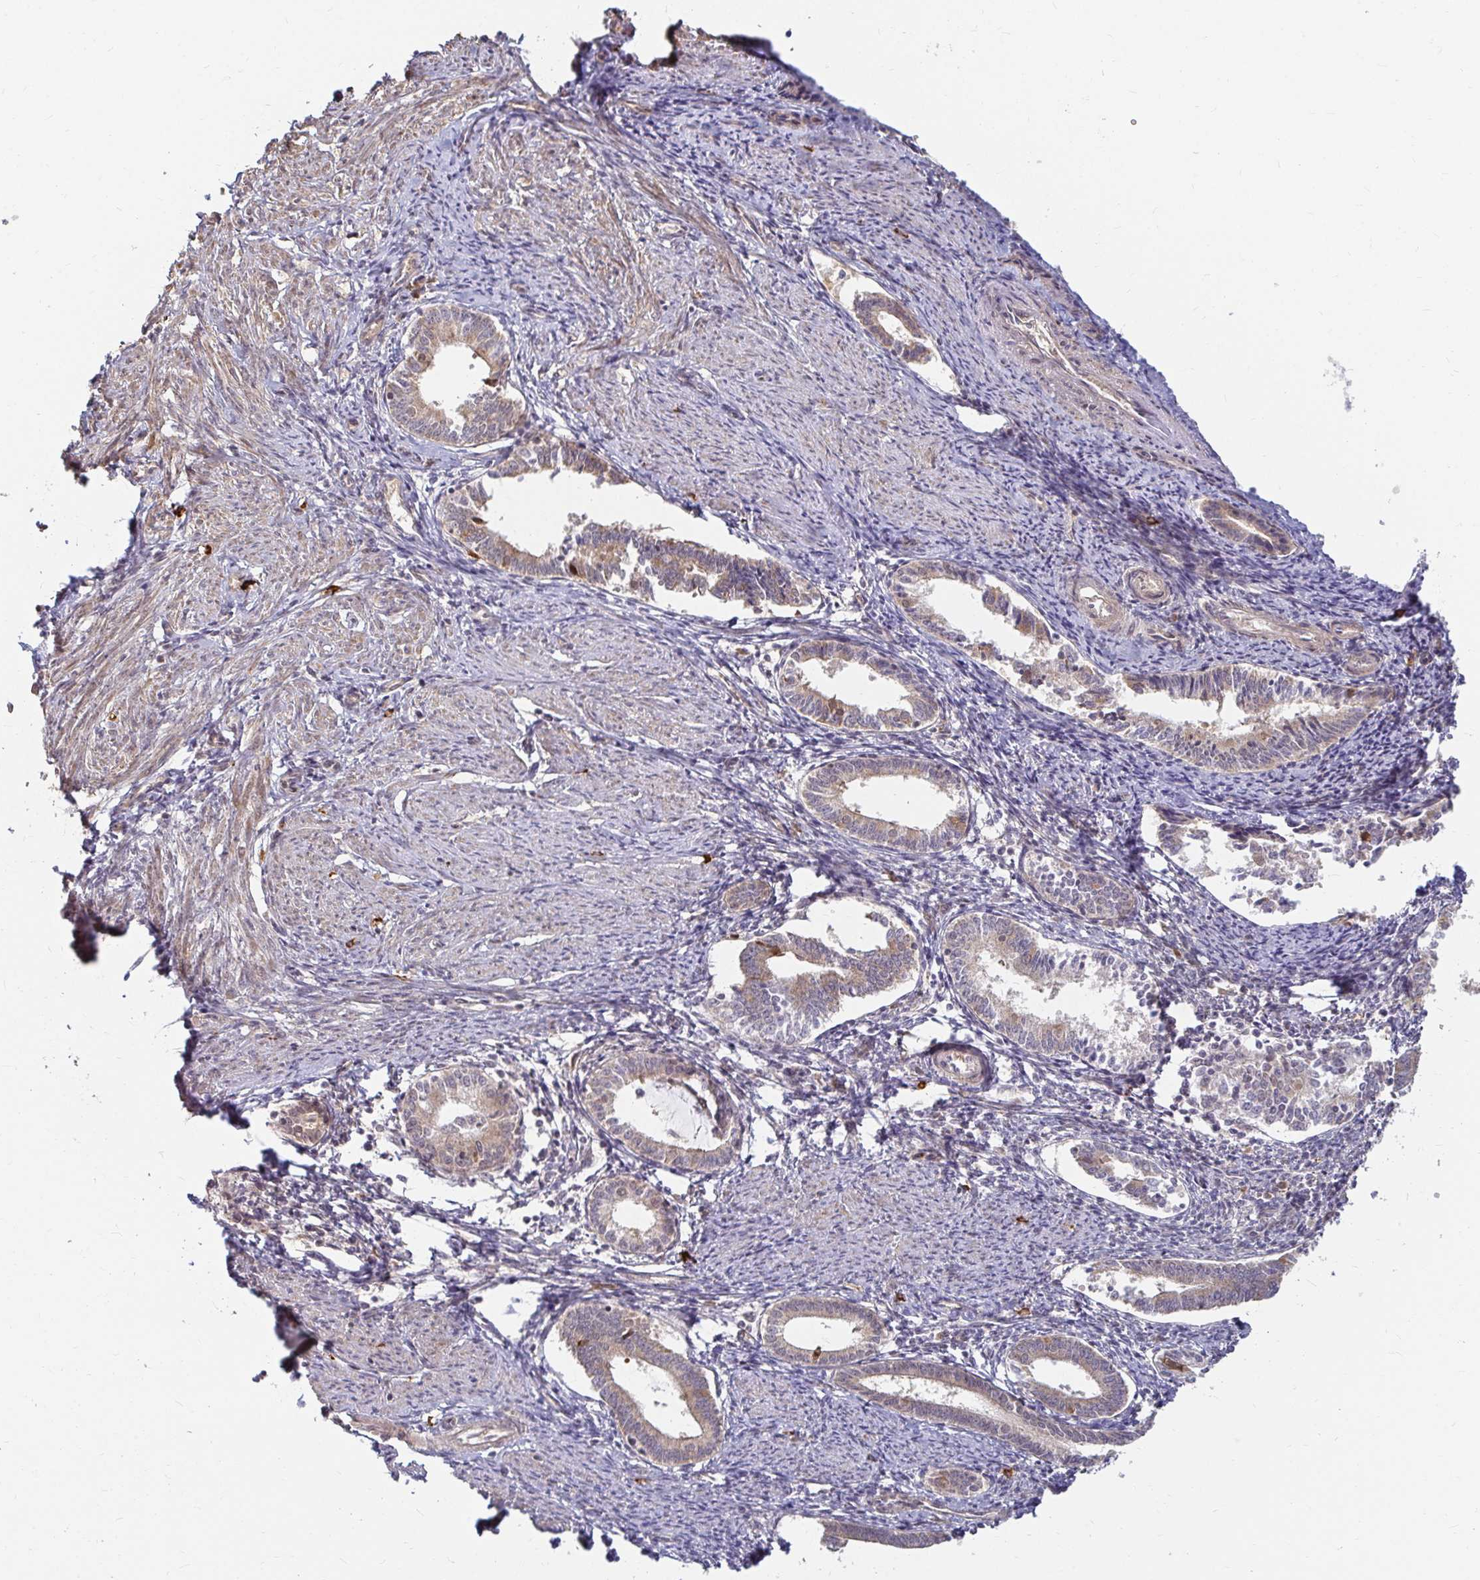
{"staining": {"intensity": "weak", "quantity": "<25%", "location": "cytoplasmic/membranous"}, "tissue": "endometrium", "cell_type": "Cells in endometrial stroma", "image_type": "normal", "snomed": [{"axis": "morphology", "description": "Normal tissue, NOS"}, {"axis": "topography", "description": "Endometrium"}], "caption": "DAB (3,3'-diaminobenzidine) immunohistochemical staining of unremarkable endometrium demonstrates no significant staining in cells in endometrial stroma.", "gene": "CAST", "patient": {"sex": "female", "age": 41}}